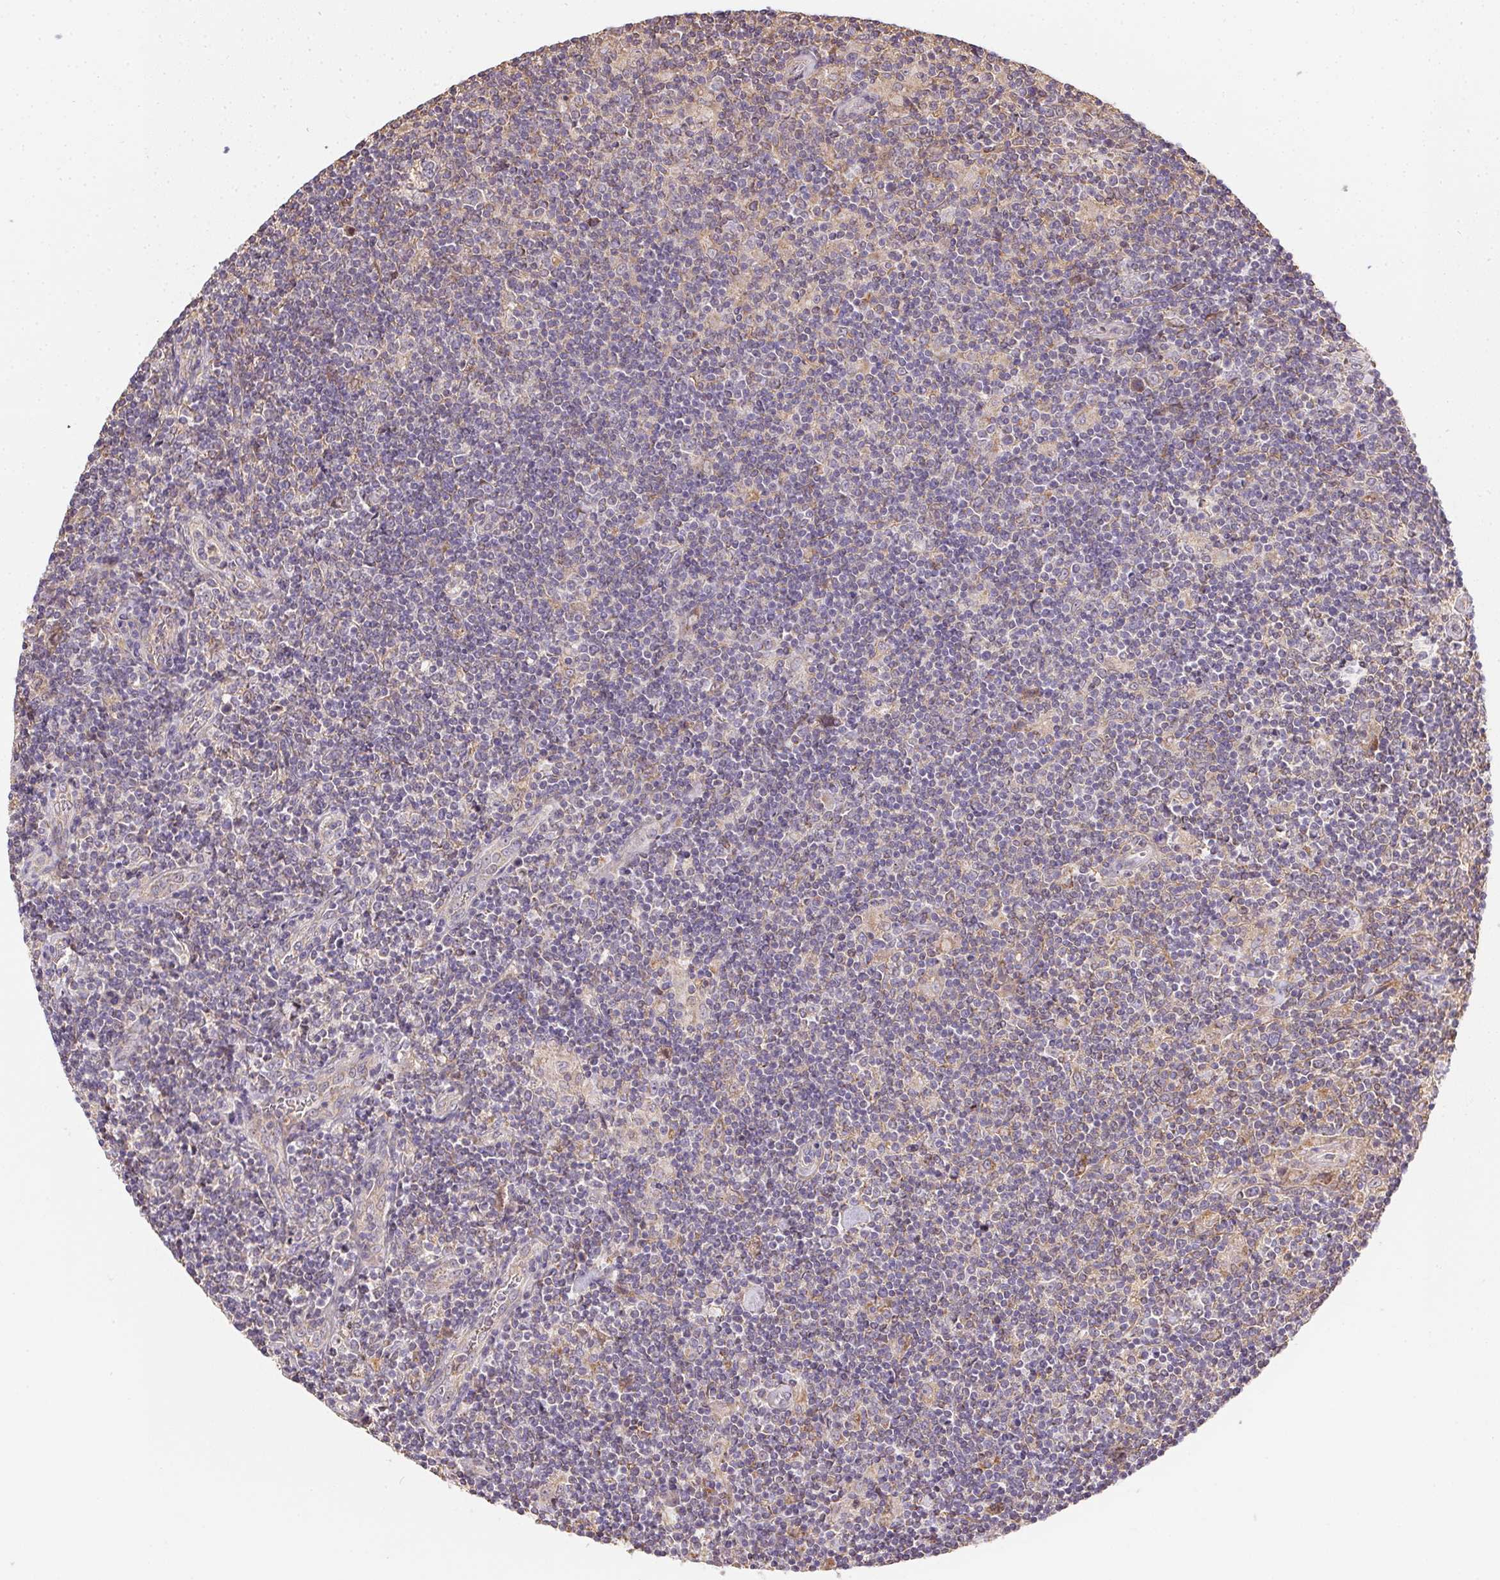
{"staining": {"intensity": "negative", "quantity": "none", "location": "none"}, "tissue": "lymphoma", "cell_type": "Tumor cells", "image_type": "cancer", "snomed": [{"axis": "morphology", "description": "Hodgkin's disease, NOS"}, {"axis": "topography", "description": "Lymph node"}], "caption": "This is an immunohistochemistry (IHC) histopathology image of human Hodgkin's disease. There is no staining in tumor cells.", "gene": "REV3L", "patient": {"sex": "male", "age": 40}}